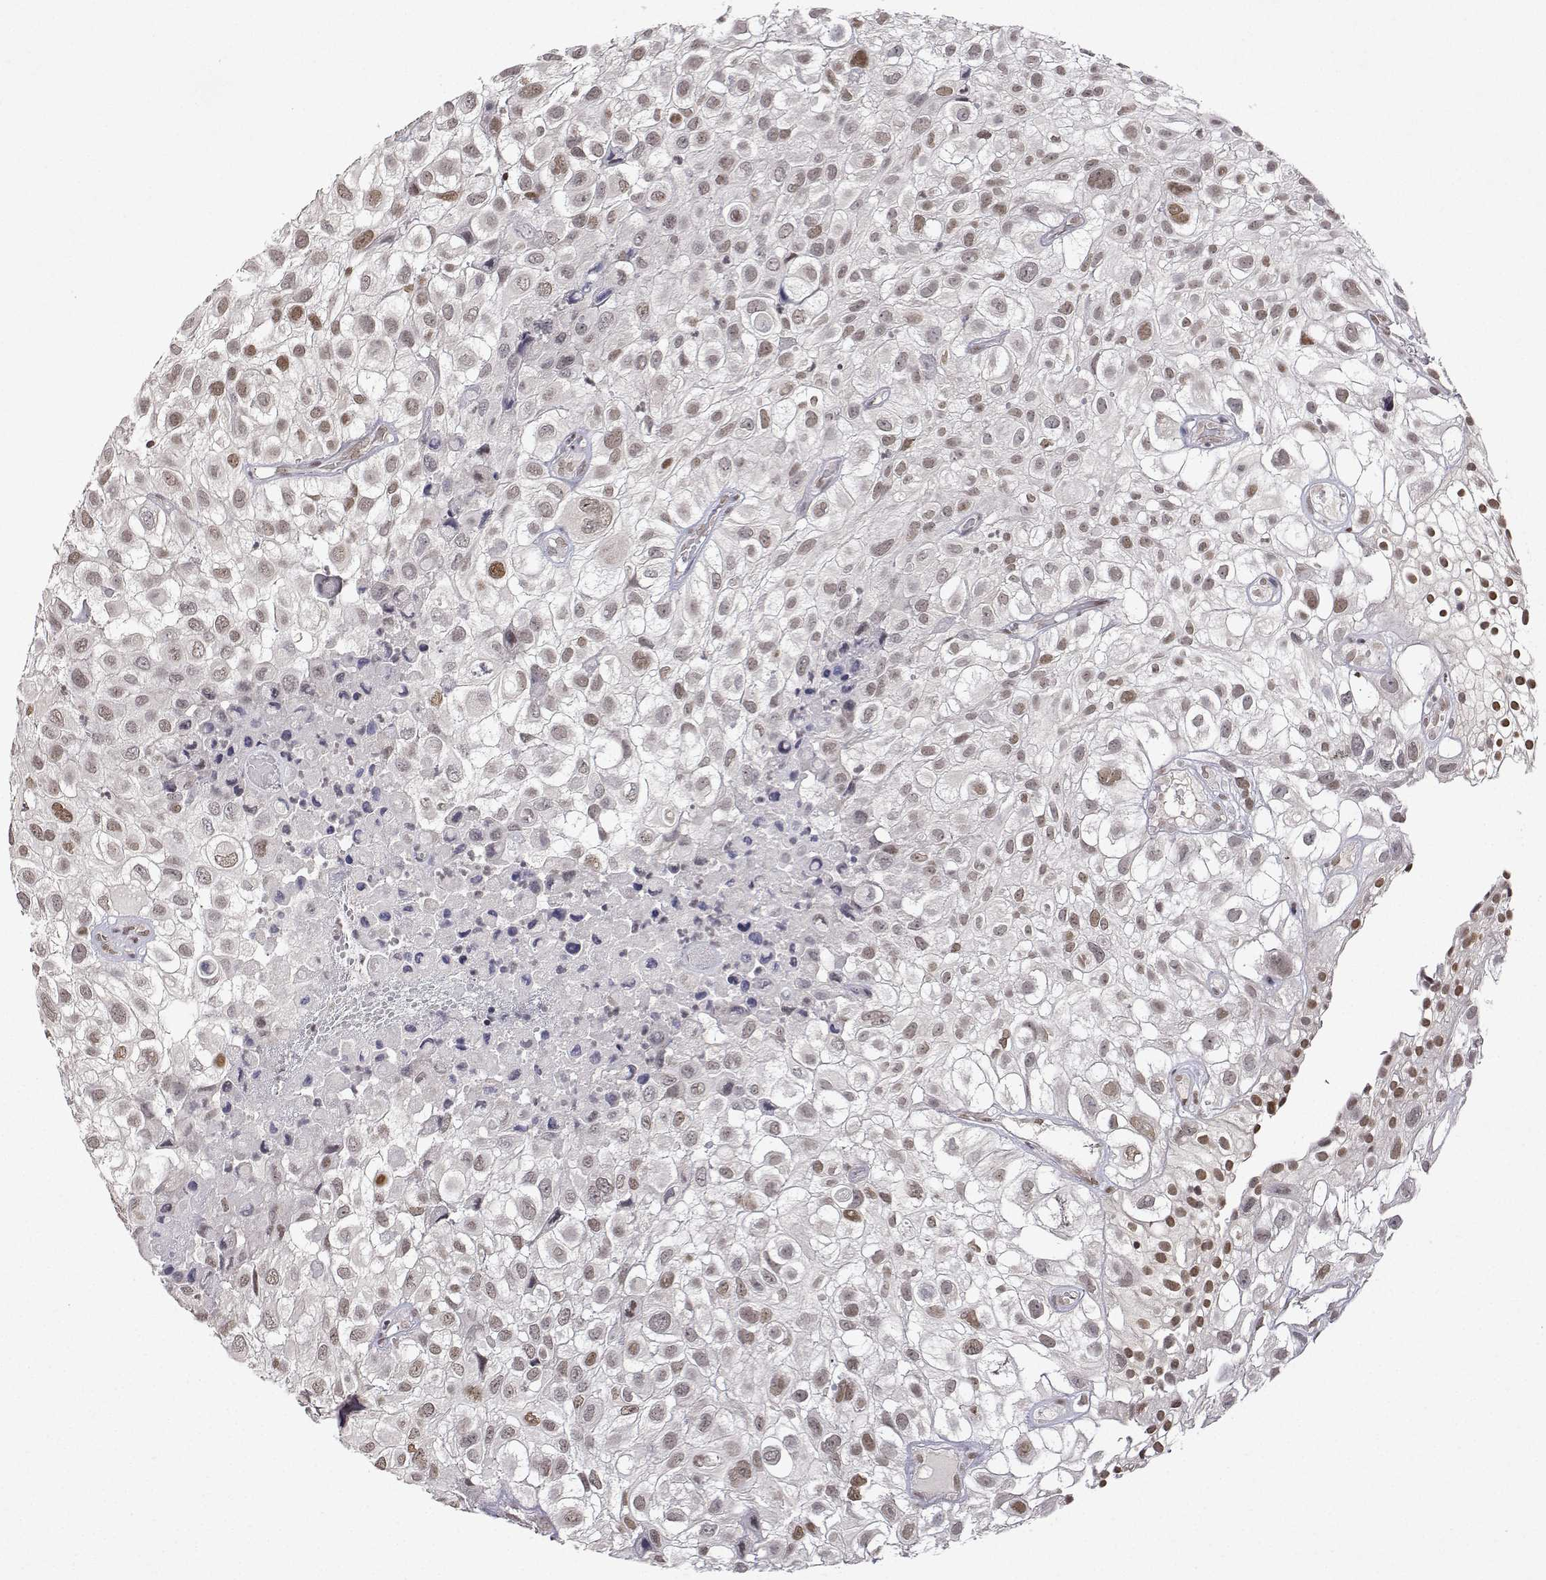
{"staining": {"intensity": "weak", "quantity": "25%-75%", "location": "nuclear"}, "tissue": "urothelial cancer", "cell_type": "Tumor cells", "image_type": "cancer", "snomed": [{"axis": "morphology", "description": "Urothelial carcinoma, High grade"}, {"axis": "topography", "description": "Urinary bladder"}], "caption": "IHC of human urothelial cancer demonstrates low levels of weak nuclear staining in about 25%-75% of tumor cells.", "gene": "XPC", "patient": {"sex": "male", "age": 56}}